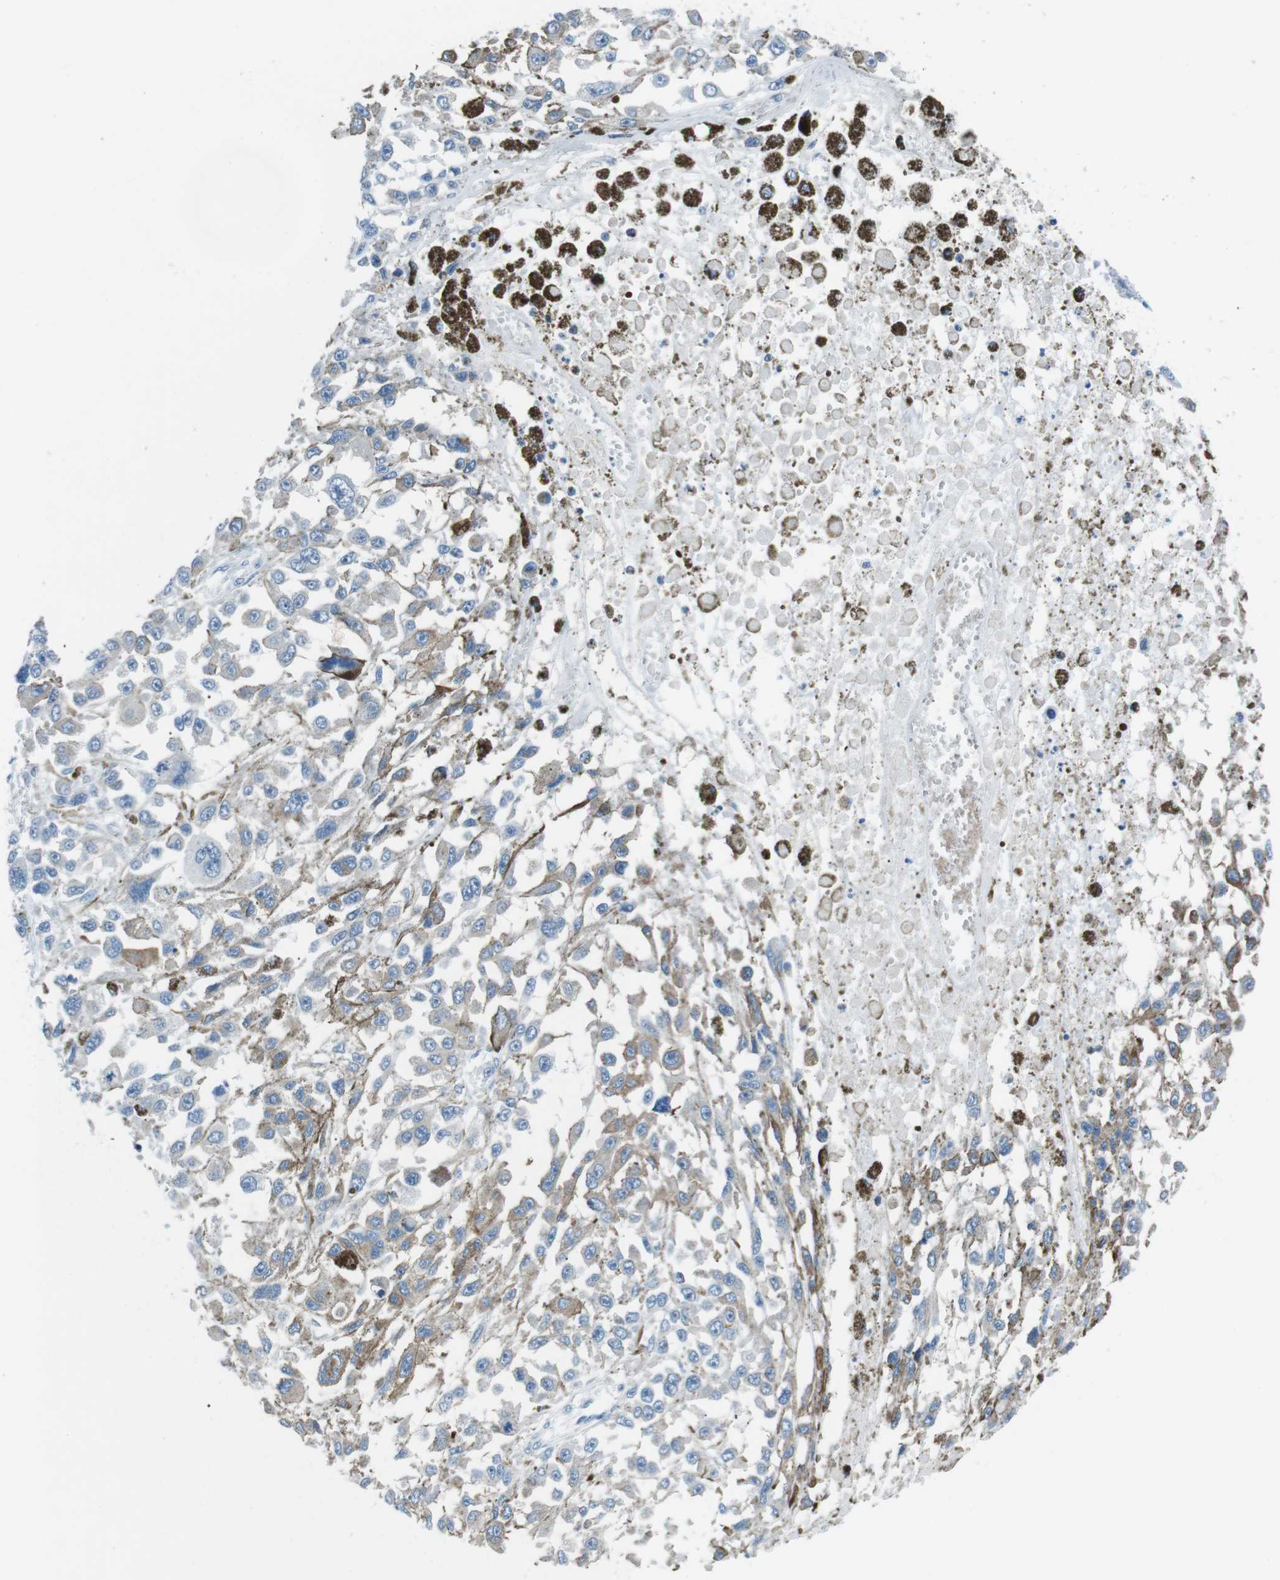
{"staining": {"intensity": "moderate", "quantity": "<25%", "location": "cytoplasmic/membranous"}, "tissue": "melanoma", "cell_type": "Tumor cells", "image_type": "cancer", "snomed": [{"axis": "morphology", "description": "Malignant melanoma, Metastatic site"}, {"axis": "topography", "description": "Lymph node"}], "caption": "Immunohistochemical staining of malignant melanoma (metastatic site) shows low levels of moderate cytoplasmic/membranous positivity in about <25% of tumor cells.", "gene": "CSF2RA", "patient": {"sex": "male", "age": 59}}